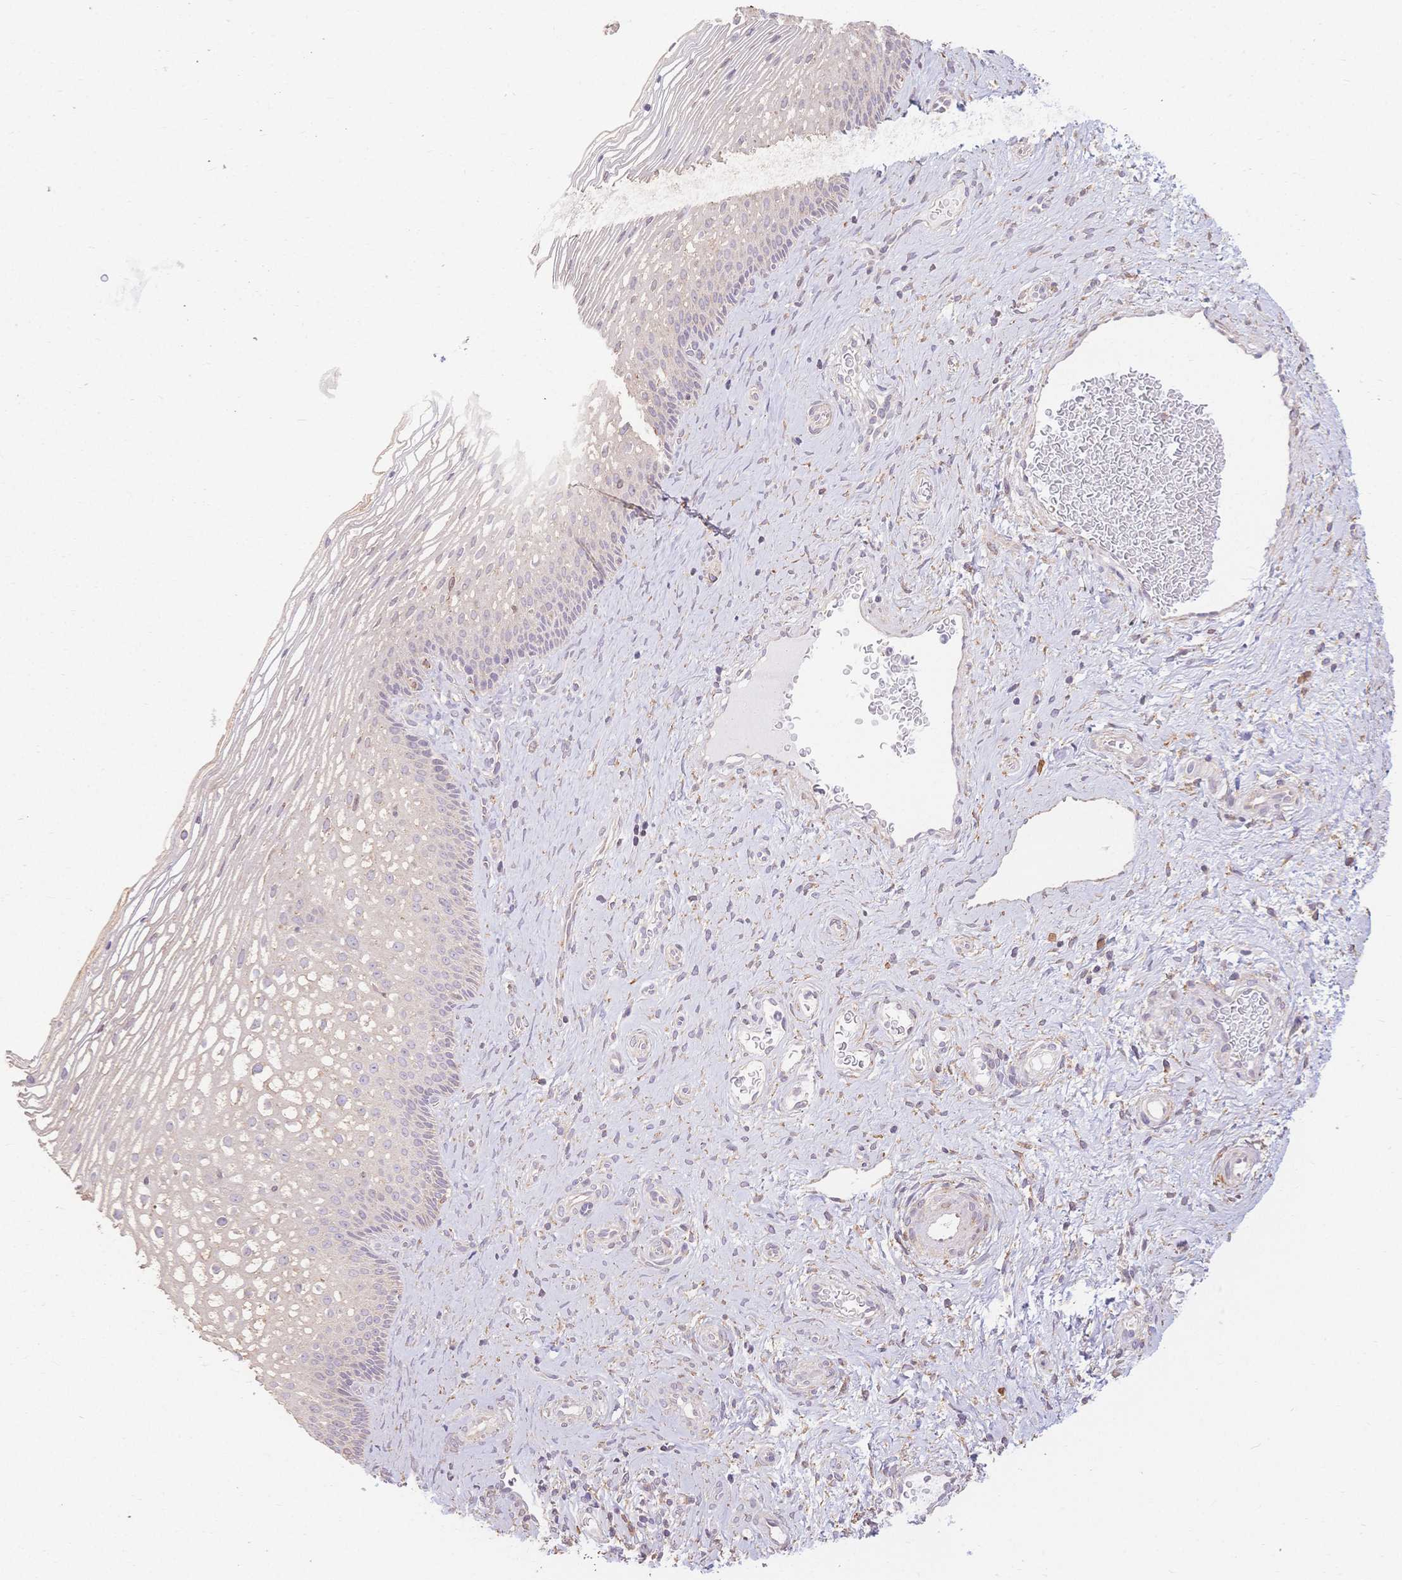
{"staining": {"intensity": "negative", "quantity": "none", "location": "none"}, "tissue": "cervix", "cell_type": "Glandular cells", "image_type": "normal", "snomed": [{"axis": "morphology", "description": "Normal tissue, NOS"}, {"axis": "topography", "description": "Cervix"}], "caption": "A high-resolution photomicrograph shows immunohistochemistry staining of normal cervix, which reveals no significant staining in glandular cells. The staining is performed using DAB (3,3'-diaminobenzidine) brown chromogen with nuclei counter-stained in using hematoxylin.", "gene": "HS3ST5", "patient": {"sex": "female", "age": 34}}